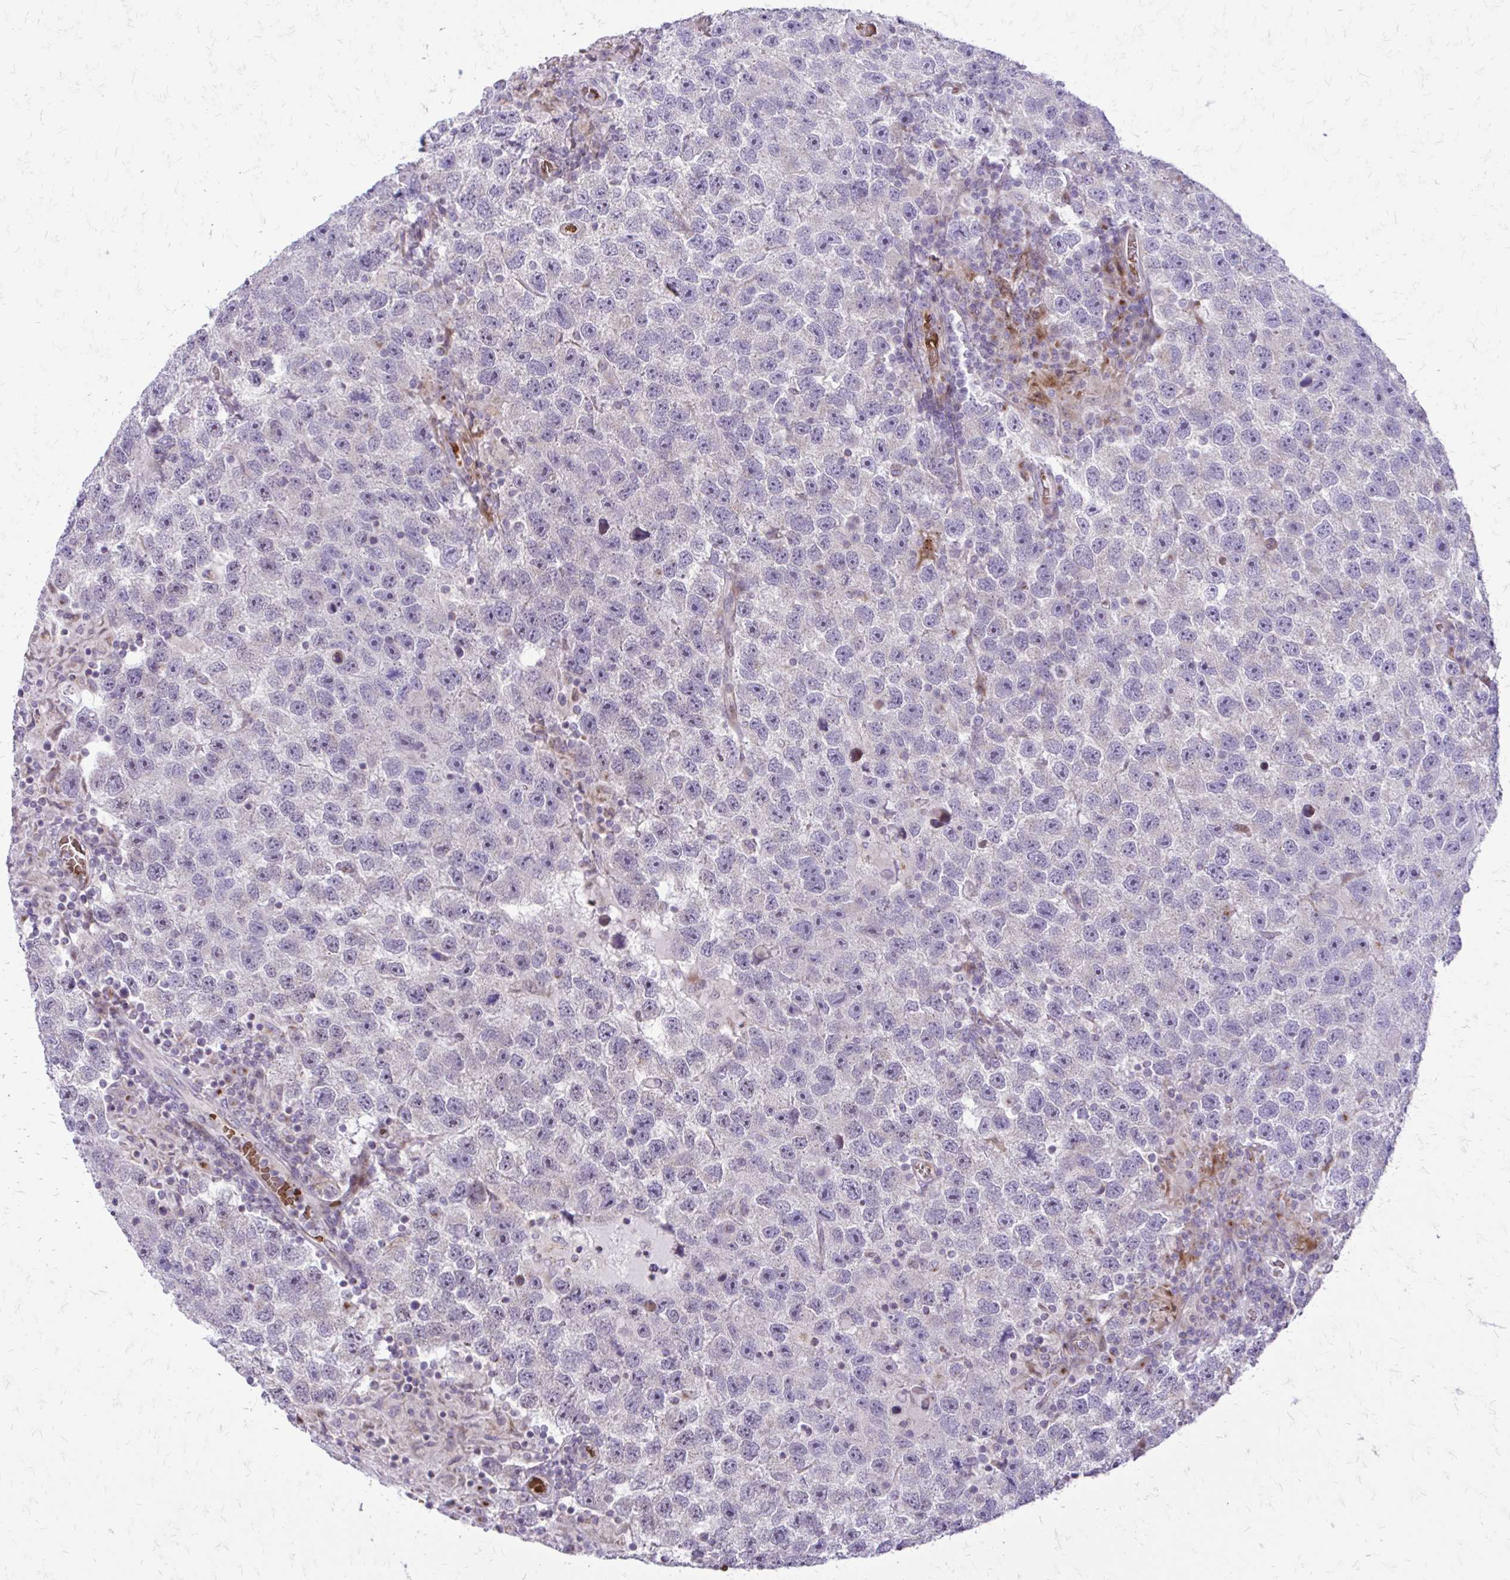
{"staining": {"intensity": "negative", "quantity": "none", "location": "none"}, "tissue": "testis cancer", "cell_type": "Tumor cells", "image_type": "cancer", "snomed": [{"axis": "morphology", "description": "Seminoma, NOS"}, {"axis": "topography", "description": "Testis"}], "caption": "DAB immunohistochemical staining of human testis cancer (seminoma) exhibits no significant staining in tumor cells.", "gene": "FUNDC2", "patient": {"sex": "male", "age": 26}}